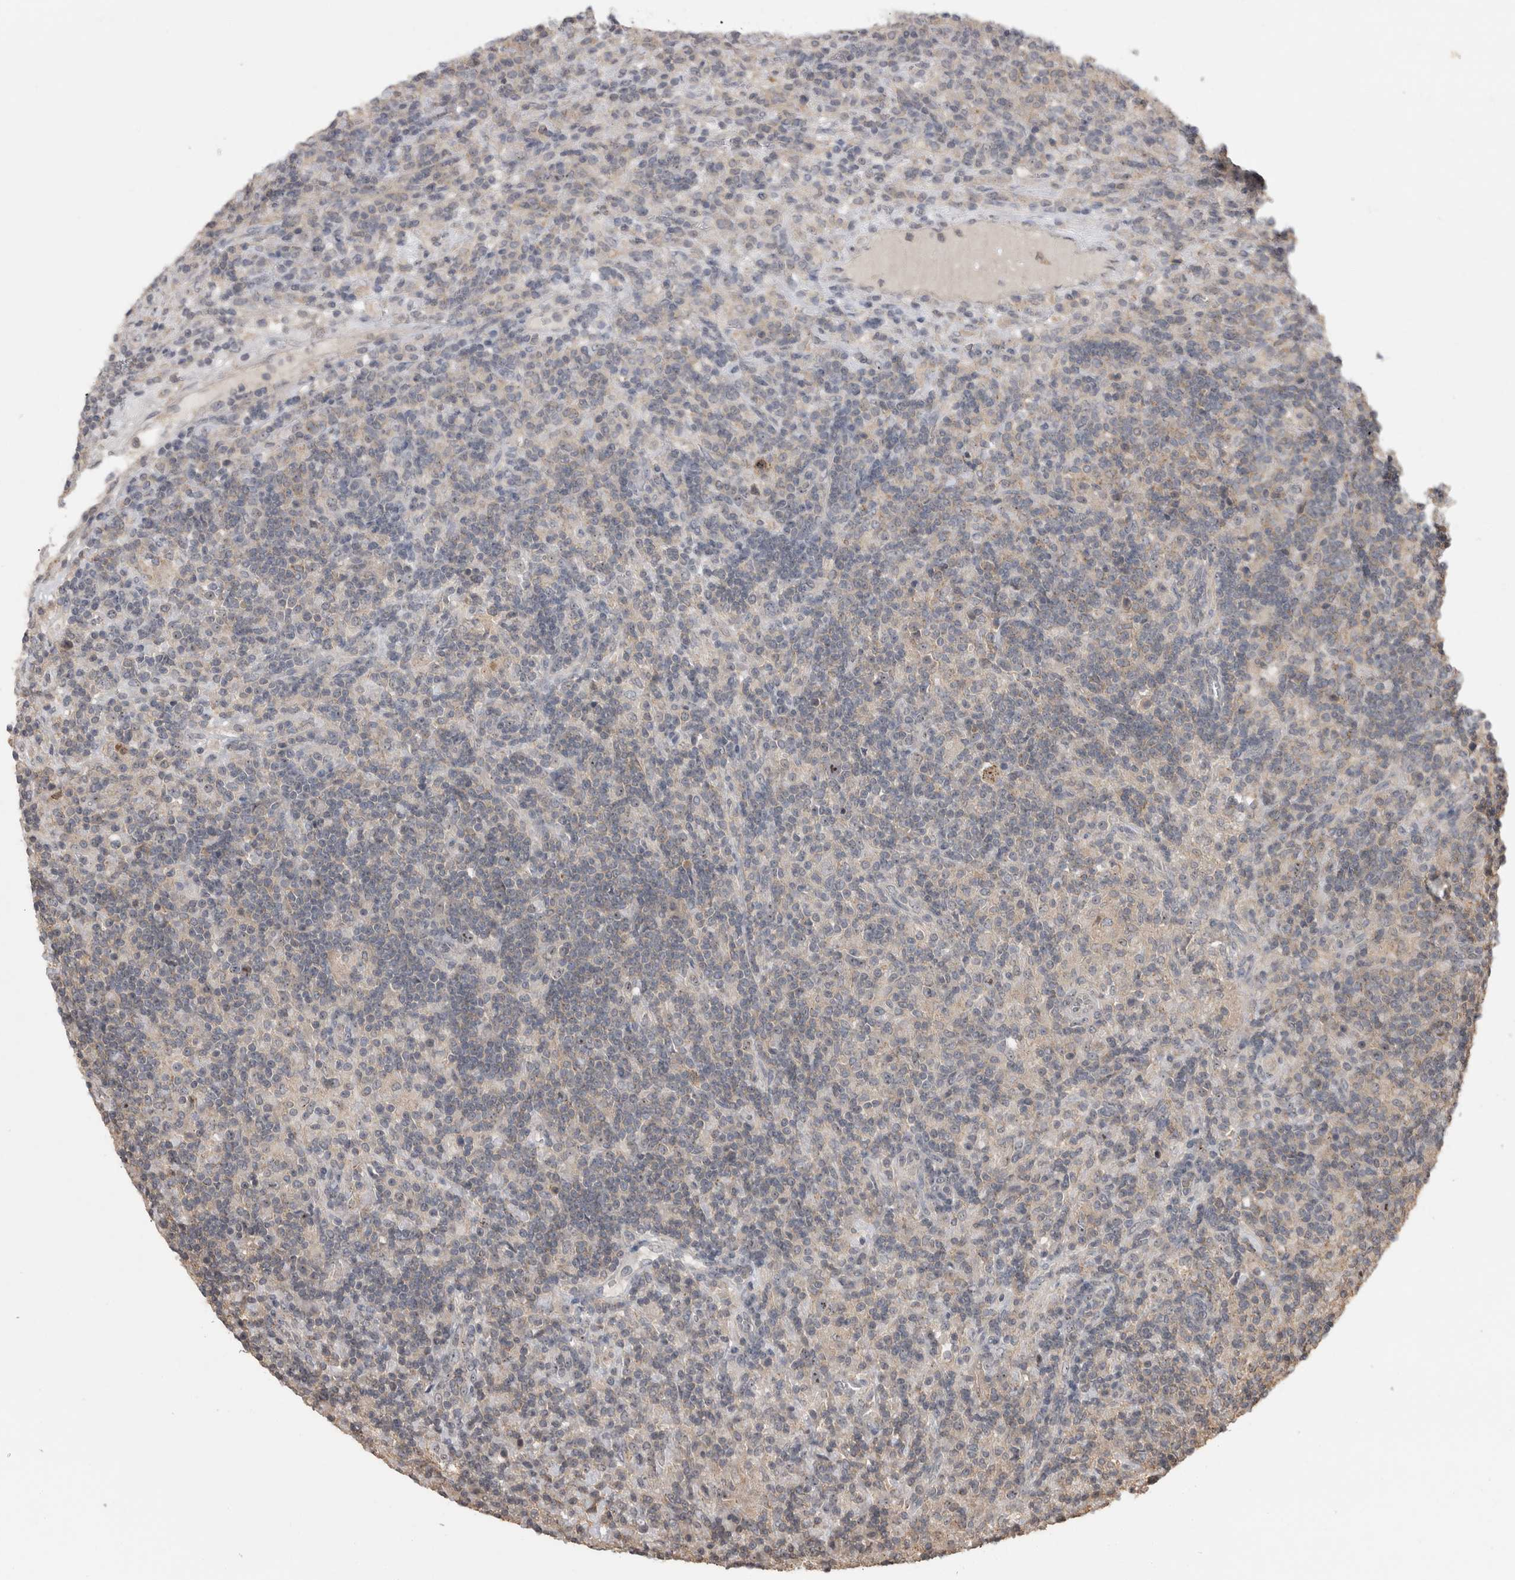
{"staining": {"intensity": "moderate", "quantity": "<25%", "location": "nuclear"}, "tissue": "lymphoma", "cell_type": "Tumor cells", "image_type": "cancer", "snomed": [{"axis": "morphology", "description": "Hodgkin's disease, NOS"}, {"axis": "topography", "description": "Lymph node"}], "caption": "DAB immunohistochemical staining of human lymphoma displays moderate nuclear protein positivity in approximately <25% of tumor cells.", "gene": "RBM28", "patient": {"sex": "male", "age": 70}}